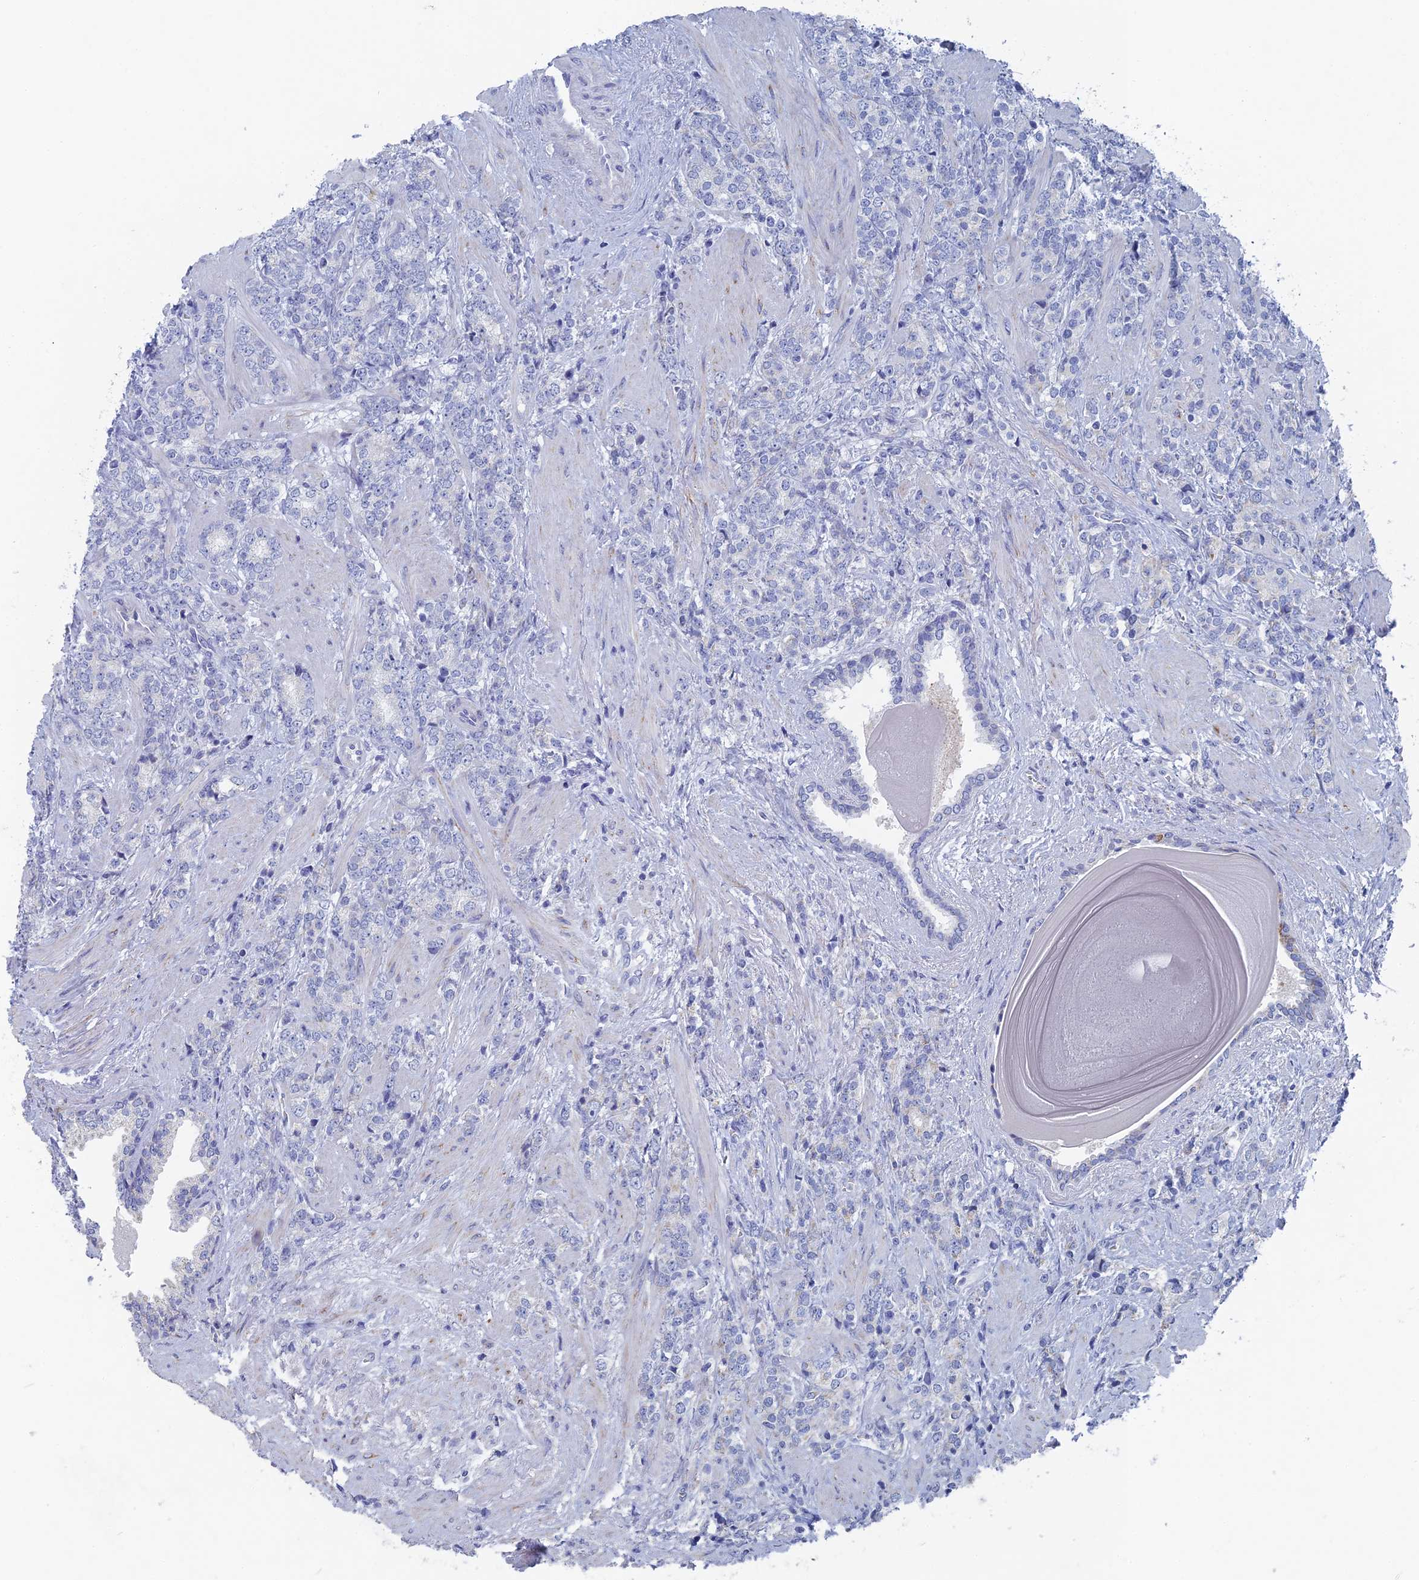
{"staining": {"intensity": "negative", "quantity": "none", "location": "none"}, "tissue": "prostate cancer", "cell_type": "Tumor cells", "image_type": "cancer", "snomed": [{"axis": "morphology", "description": "Adenocarcinoma, High grade"}, {"axis": "topography", "description": "Prostate"}], "caption": "Immunohistochemistry (IHC) of human prostate cancer (high-grade adenocarcinoma) reveals no positivity in tumor cells.", "gene": "HIGD1A", "patient": {"sex": "male", "age": 64}}